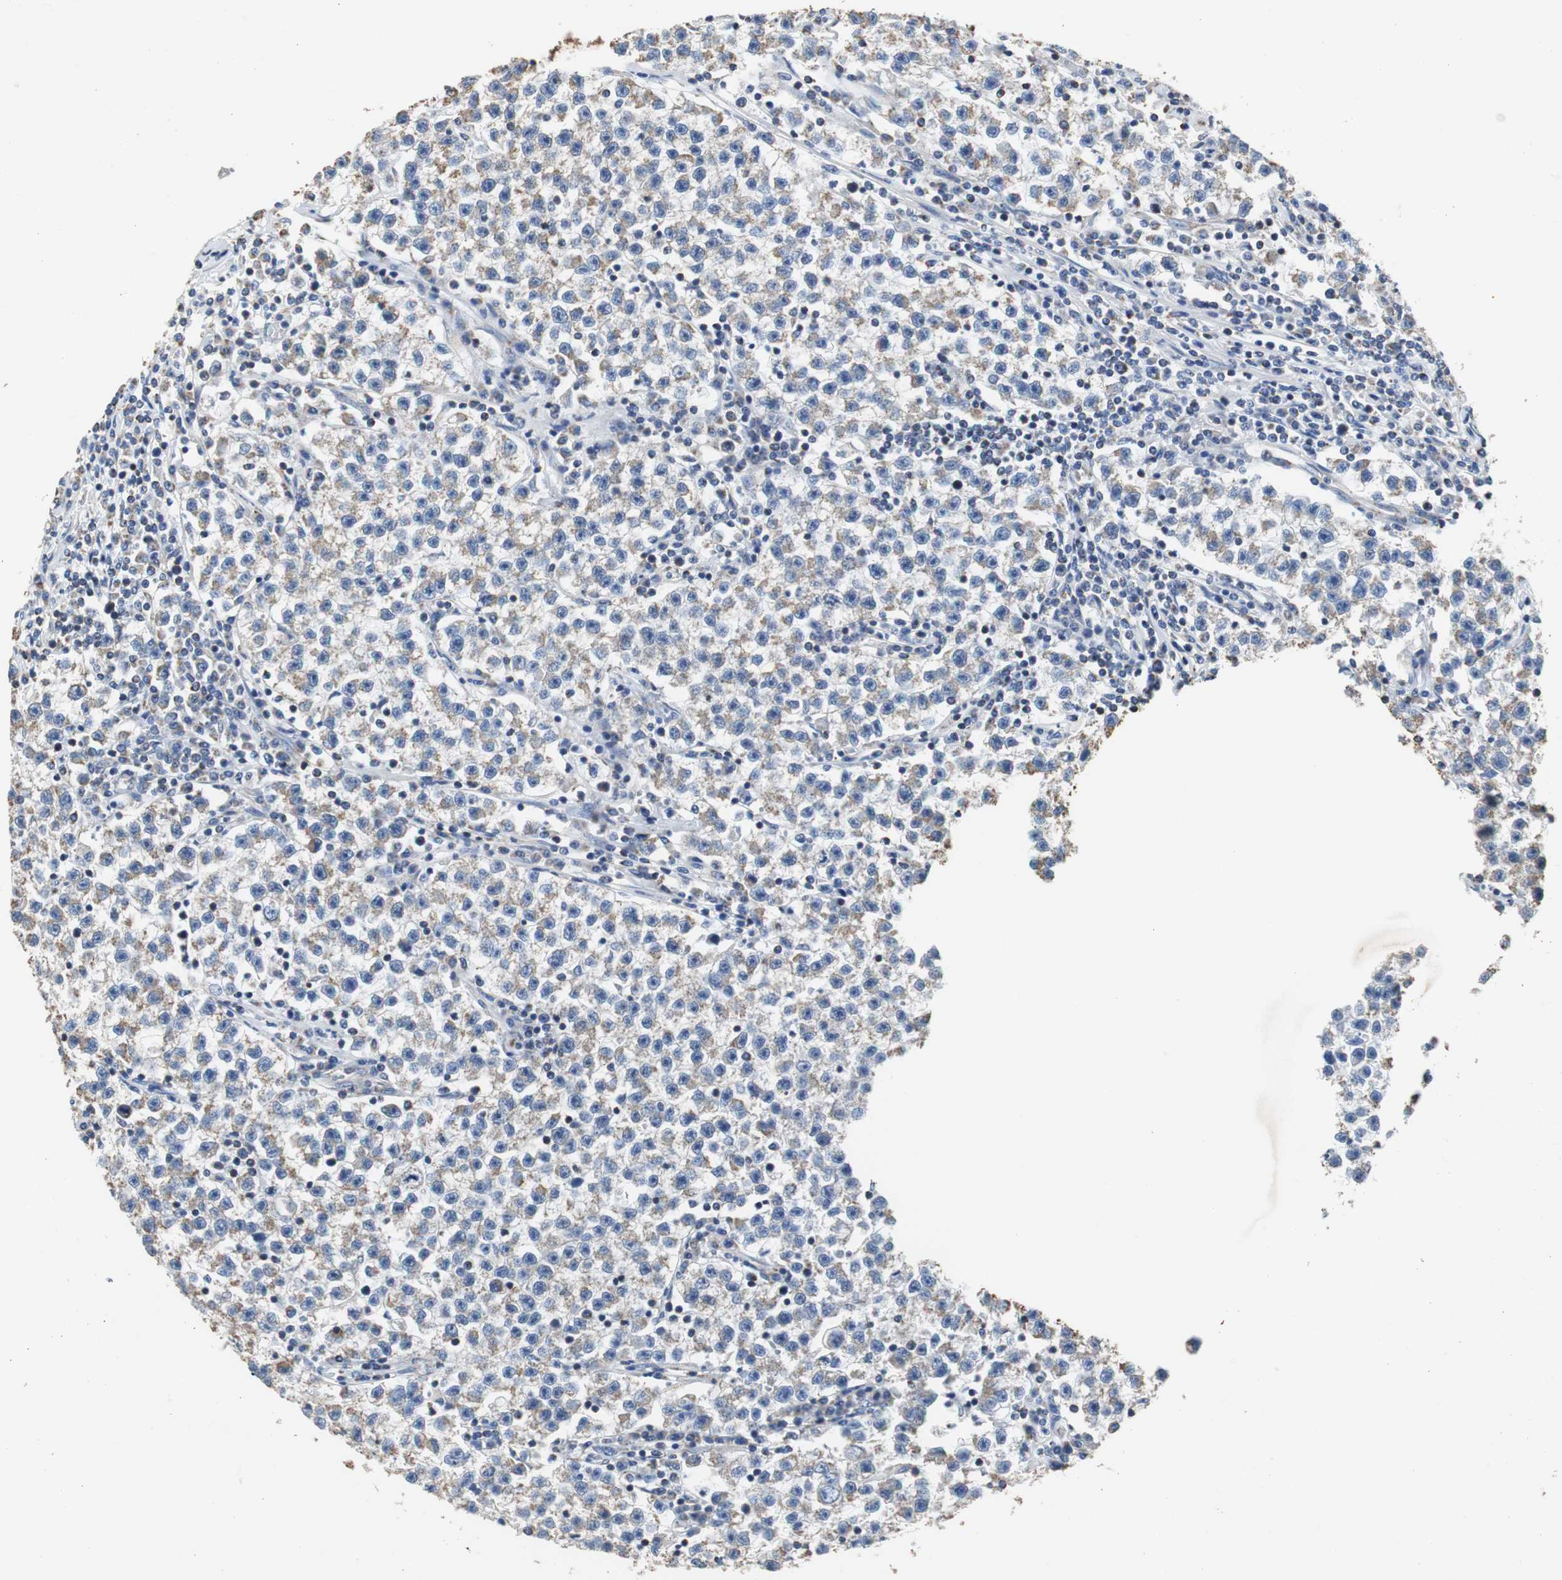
{"staining": {"intensity": "weak", "quantity": "25%-75%", "location": "cytoplasmic/membranous"}, "tissue": "testis cancer", "cell_type": "Tumor cells", "image_type": "cancer", "snomed": [{"axis": "morphology", "description": "Seminoma, NOS"}, {"axis": "topography", "description": "Testis"}], "caption": "An immunohistochemistry (IHC) micrograph of tumor tissue is shown. Protein staining in brown highlights weak cytoplasmic/membranous positivity in testis seminoma within tumor cells.", "gene": "PCK1", "patient": {"sex": "male", "age": 22}}